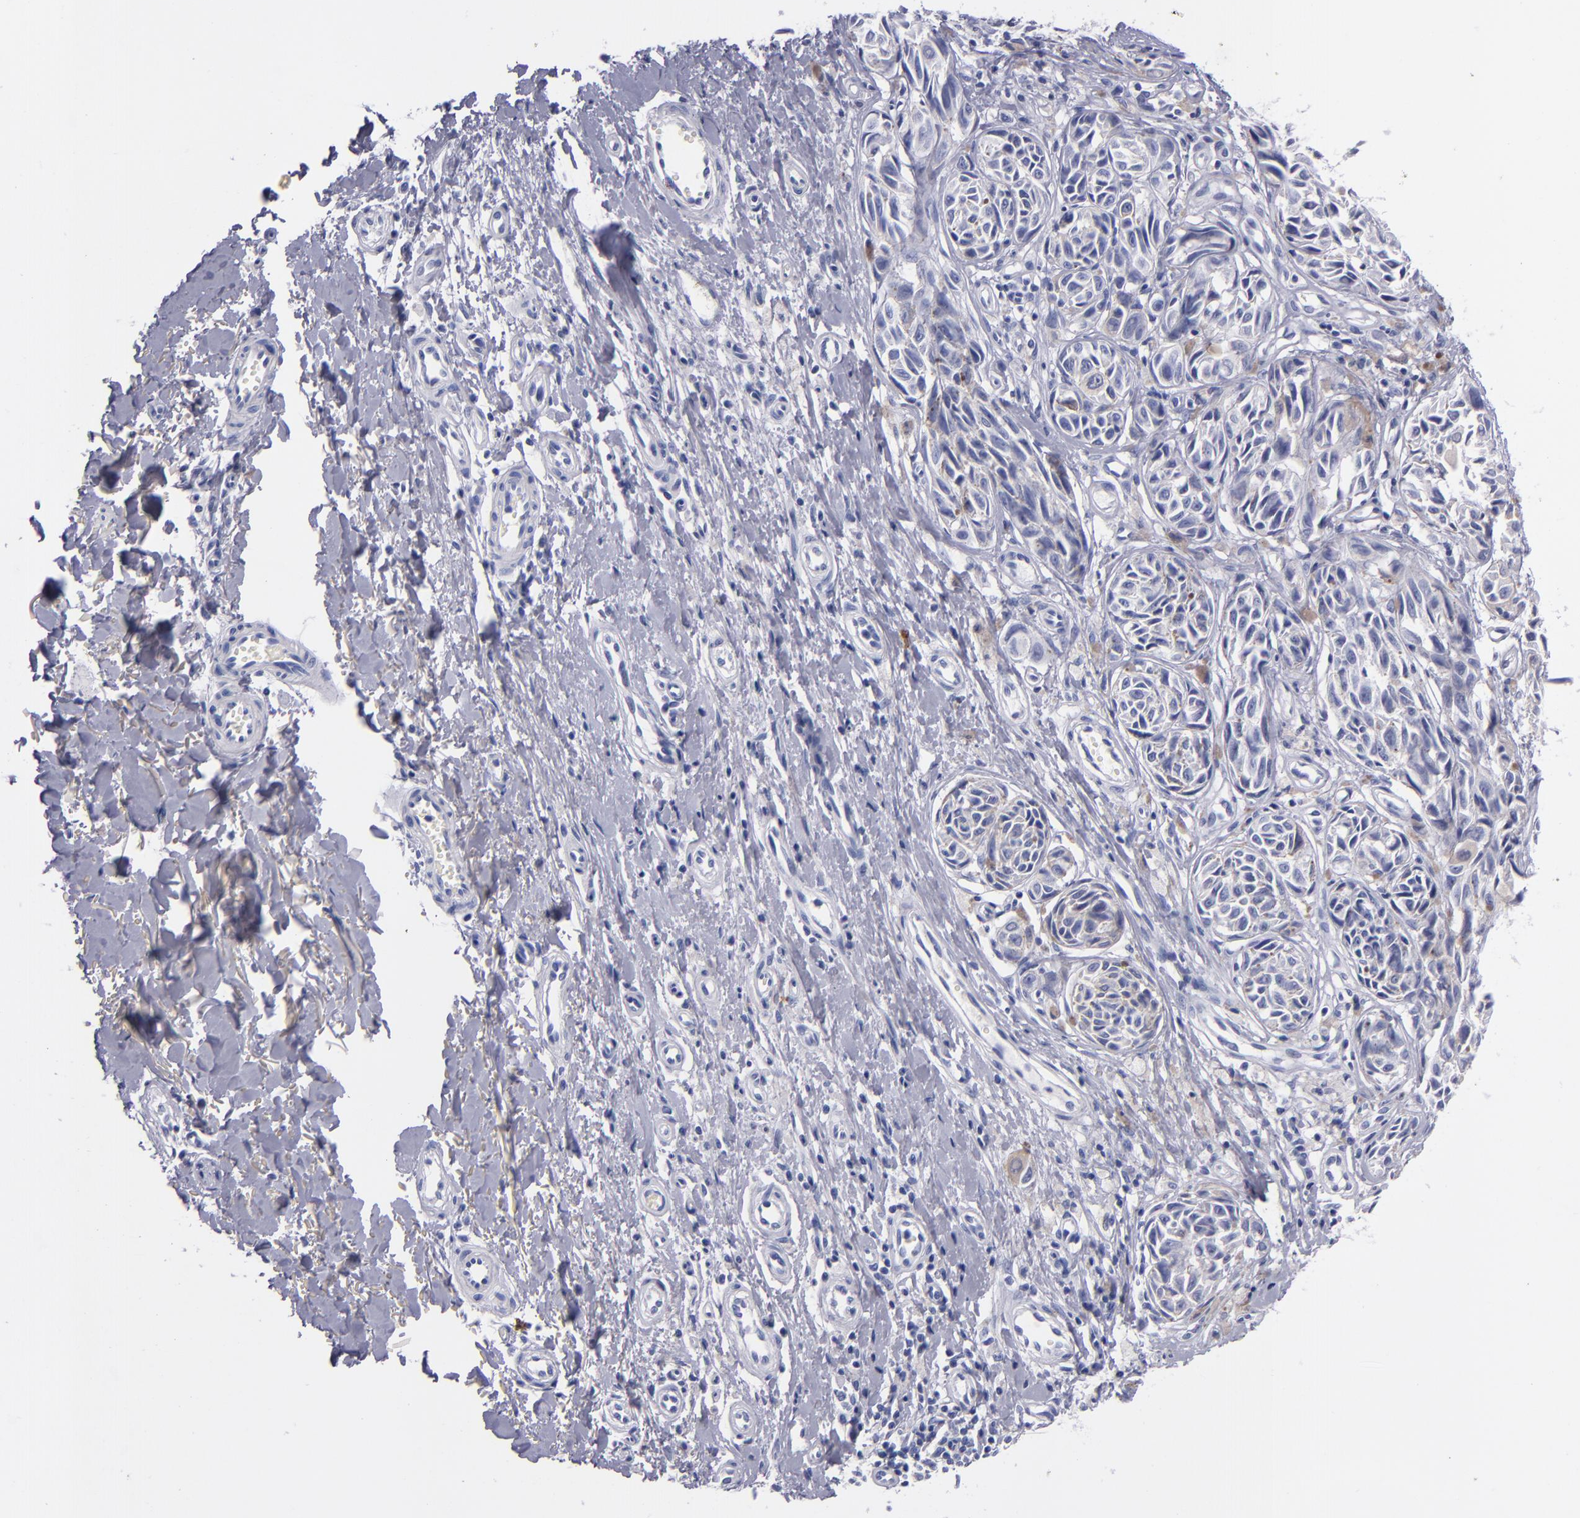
{"staining": {"intensity": "negative", "quantity": "none", "location": "none"}, "tissue": "melanoma", "cell_type": "Tumor cells", "image_type": "cancer", "snomed": [{"axis": "morphology", "description": "Malignant melanoma, NOS"}, {"axis": "topography", "description": "Skin"}], "caption": "DAB immunohistochemical staining of melanoma exhibits no significant positivity in tumor cells.", "gene": "CD38", "patient": {"sex": "male", "age": 67}}